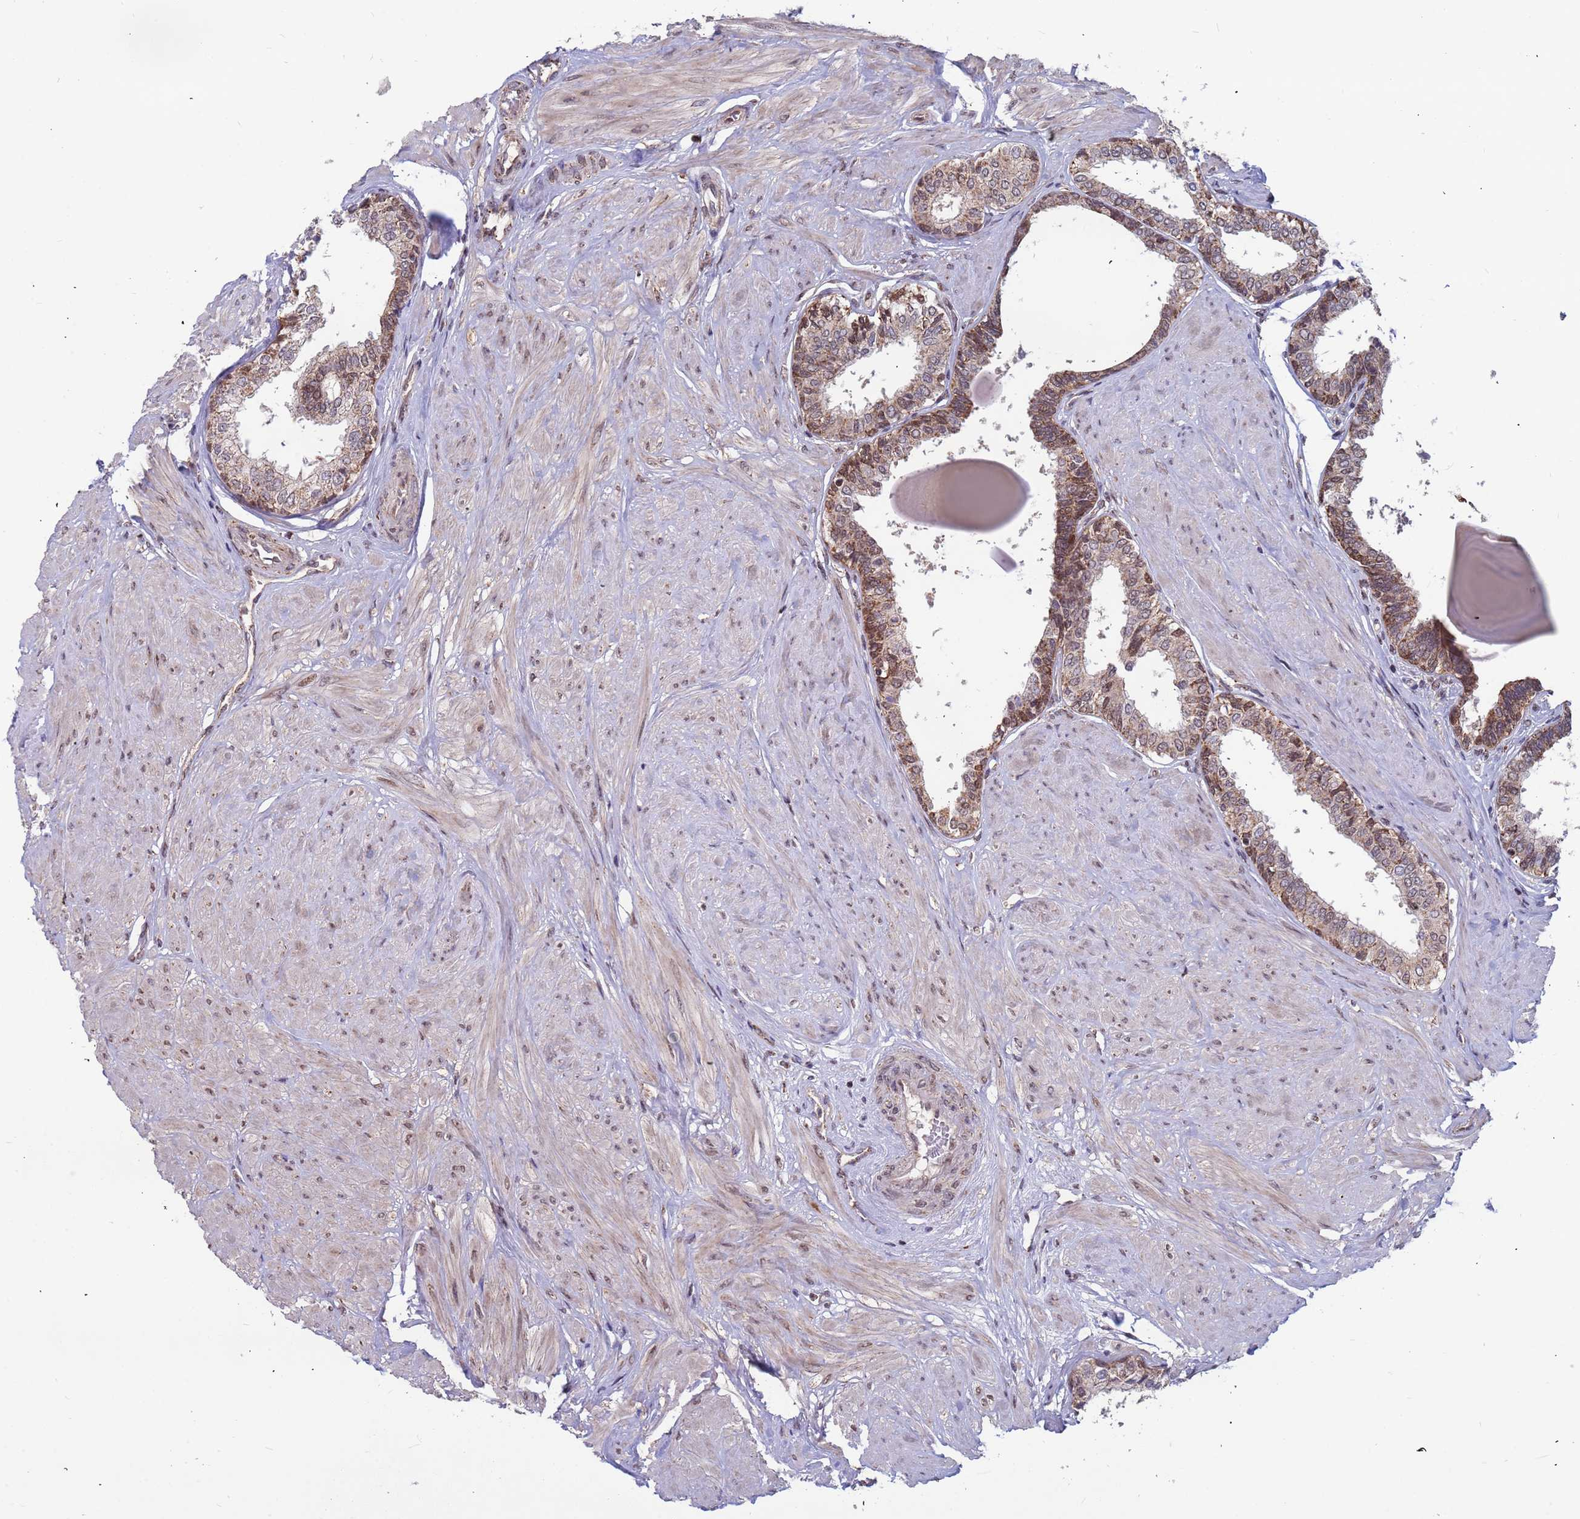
{"staining": {"intensity": "moderate", "quantity": "25%-75%", "location": "cytoplasmic/membranous,nuclear"}, "tissue": "prostate", "cell_type": "Glandular cells", "image_type": "normal", "snomed": [{"axis": "morphology", "description": "Normal tissue, NOS"}, {"axis": "topography", "description": "Prostate"}], "caption": "Immunohistochemical staining of unremarkable human prostate exhibits moderate cytoplasmic/membranous,nuclear protein positivity in about 25%-75% of glandular cells.", "gene": "DENND2B", "patient": {"sex": "male", "age": 48}}